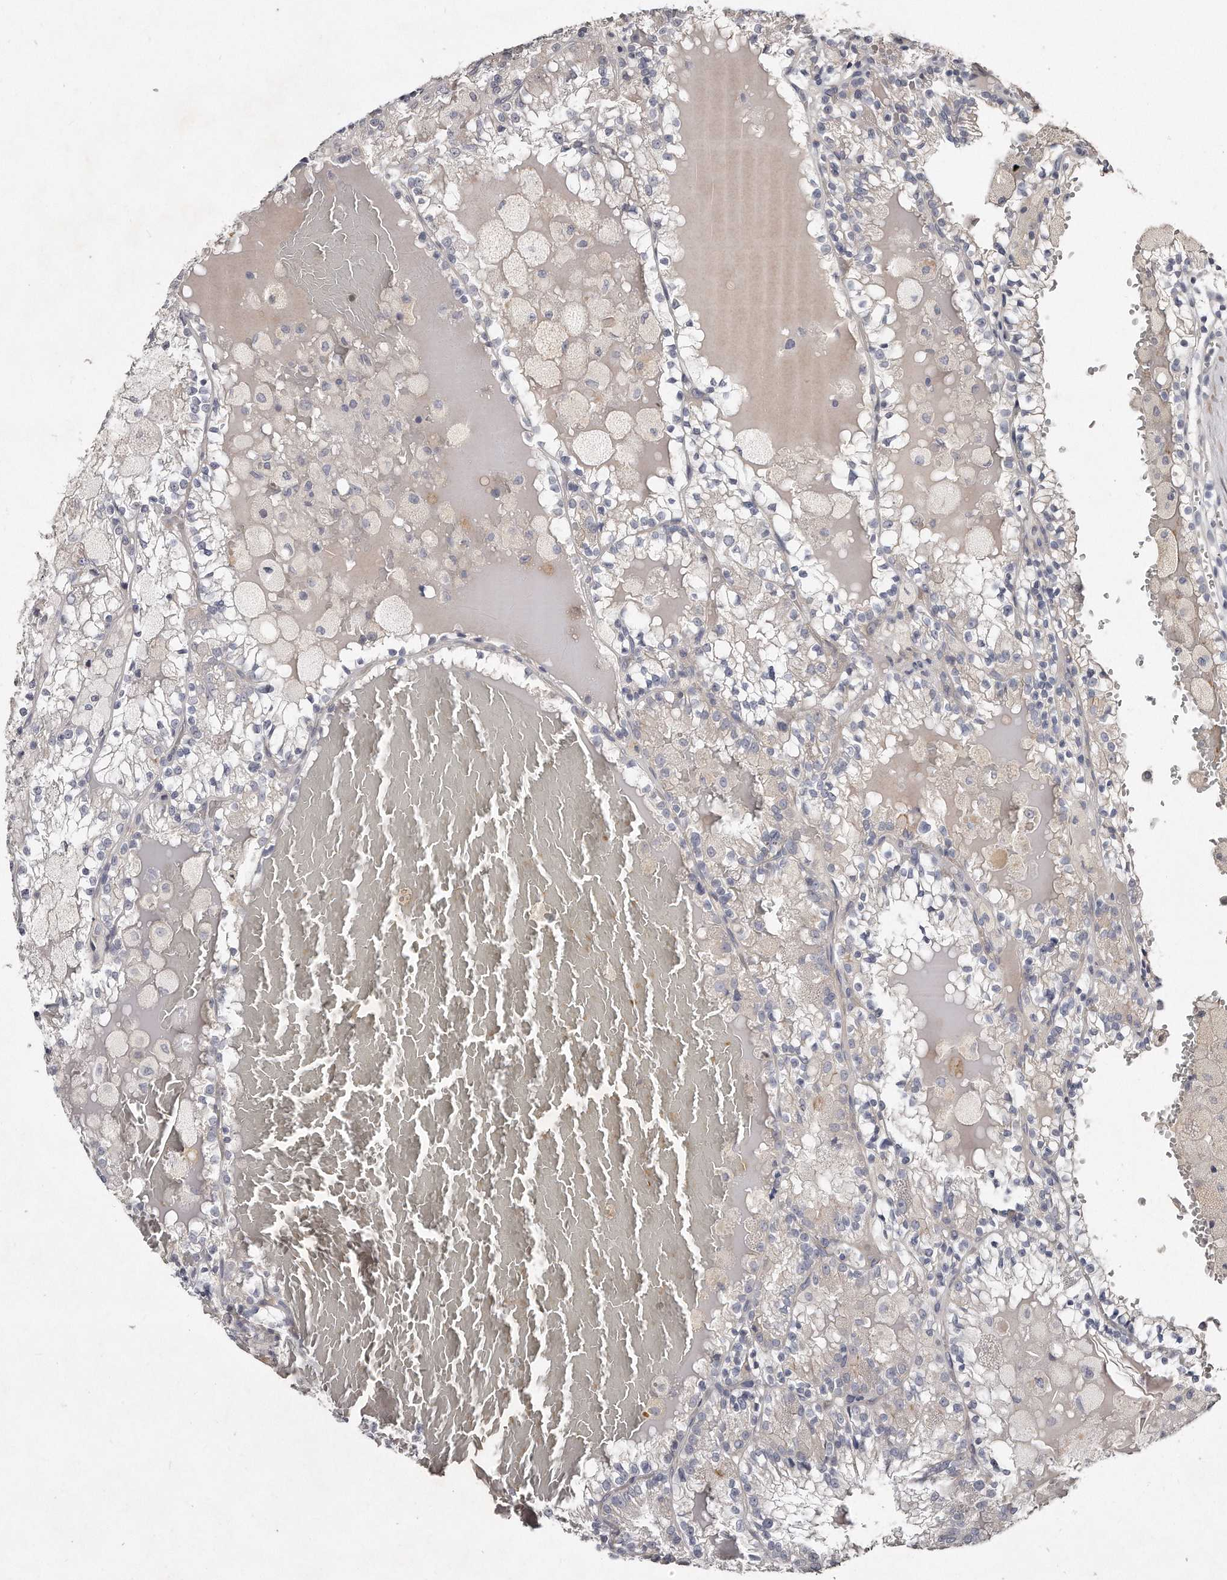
{"staining": {"intensity": "negative", "quantity": "none", "location": "none"}, "tissue": "renal cancer", "cell_type": "Tumor cells", "image_type": "cancer", "snomed": [{"axis": "morphology", "description": "Adenocarcinoma, NOS"}, {"axis": "topography", "description": "Kidney"}], "caption": "There is no significant positivity in tumor cells of renal adenocarcinoma.", "gene": "TECR", "patient": {"sex": "female", "age": 56}}